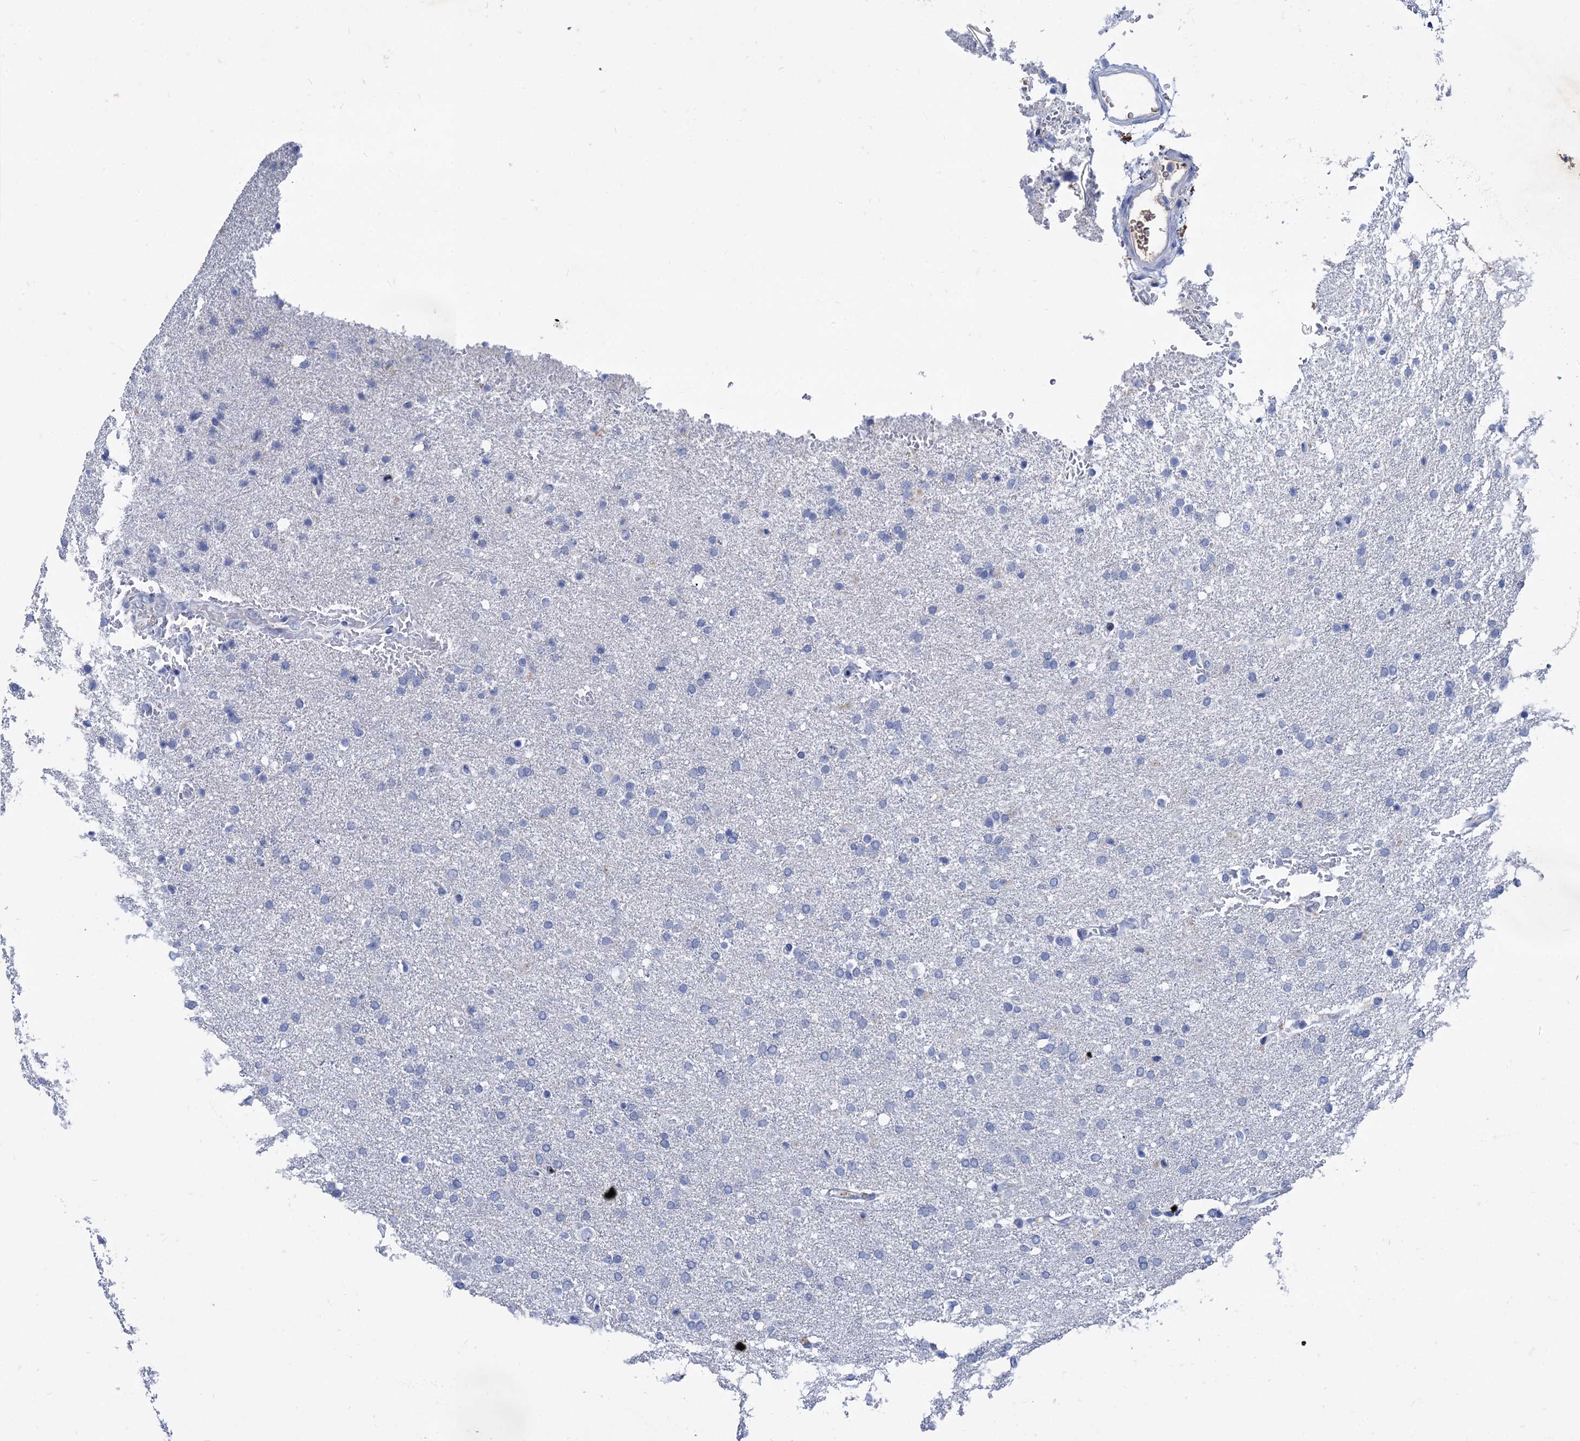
{"staining": {"intensity": "negative", "quantity": "none", "location": "none"}, "tissue": "glioma", "cell_type": "Tumor cells", "image_type": "cancer", "snomed": [{"axis": "morphology", "description": "Glioma, malignant, High grade"}, {"axis": "topography", "description": "Brain"}], "caption": "Immunohistochemistry of glioma displays no expression in tumor cells.", "gene": "TMEM72", "patient": {"sex": "male", "age": 72}}